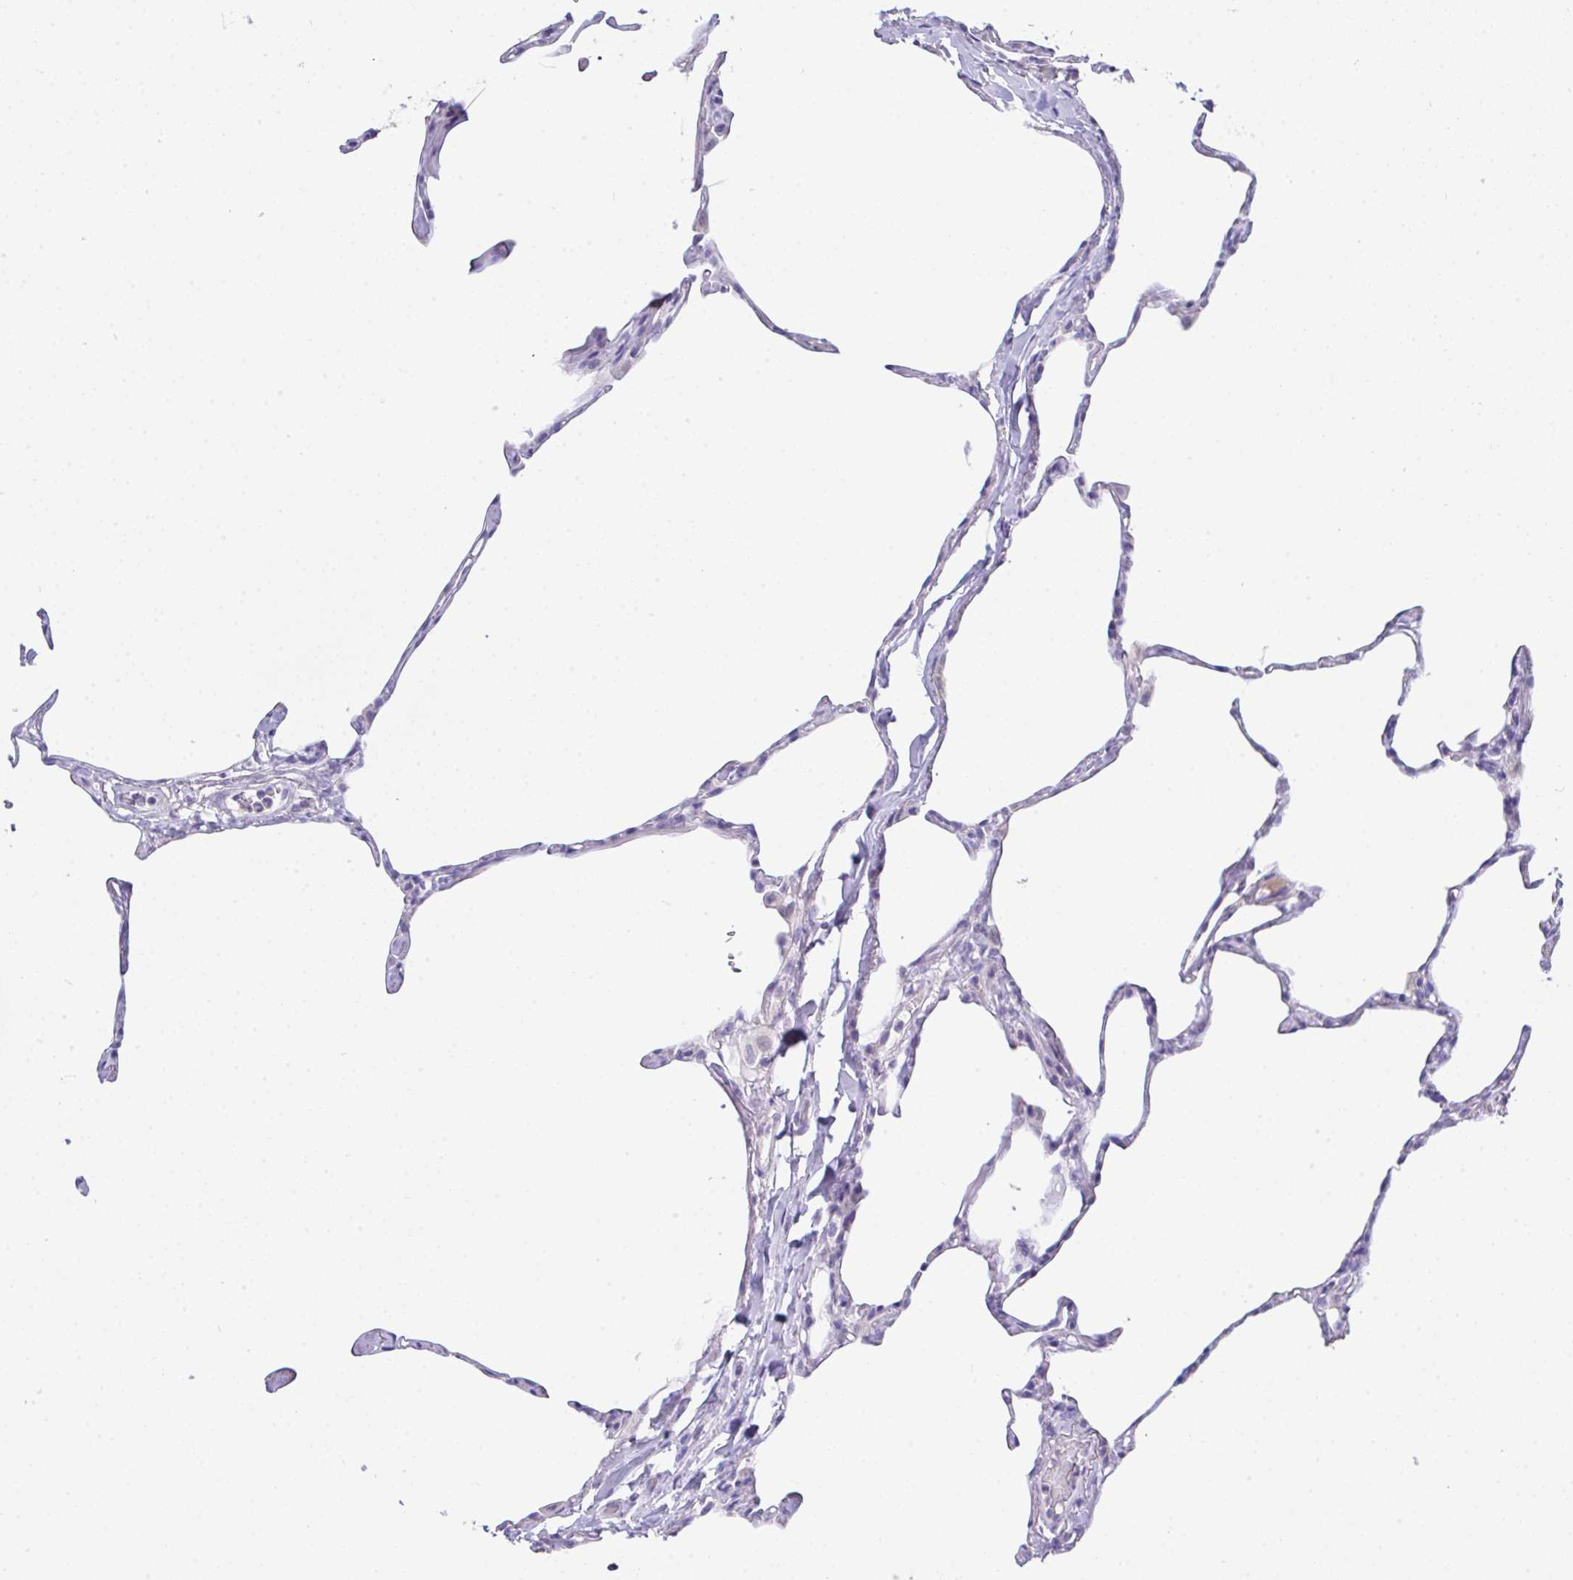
{"staining": {"intensity": "negative", "quantity": "none", "location": "none"}, "tissue": "lung", "cell_type": "Alveolar cells", "image_type": "normal", "snomed": [{"axis": "morphology", "description": "Normal tissue, NOS"}, {"axis": "topography", "description": "Lung"}], "caption": "Lung stained for a protein using IHC demonstrates no positivity alveolar cells.", "gene": "SERPINE3", "patient": {"sex": "male", "age": 65}}